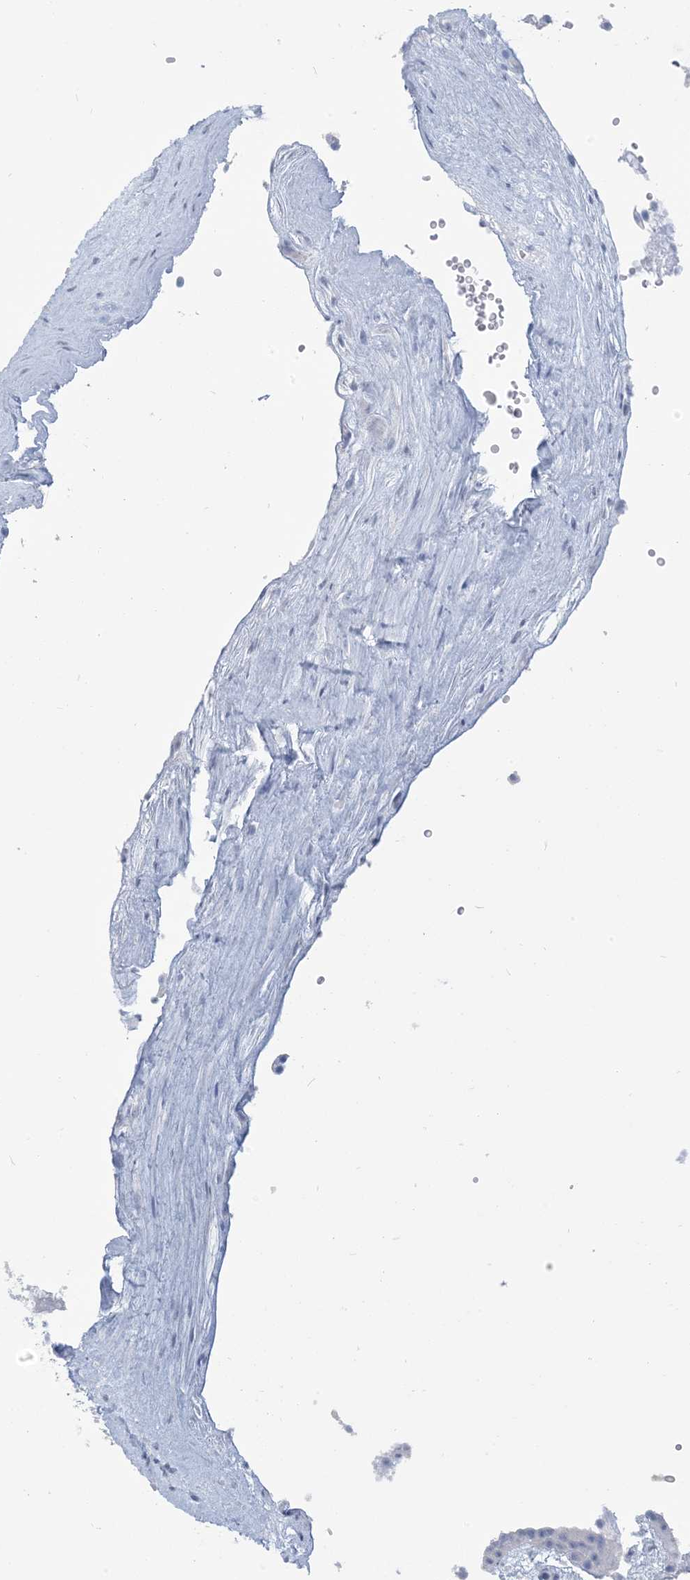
{"staining": {"intensity": "negative", "quantity": "none", "location": "none"}, "tissue": "placenta", "cell_type": "Decidual cells", "image_type": "normal", "snomed": [{"axis": "morphology", "description": "Normal tissue, NOS"}, {"axis": "topography", "description": "Placenta"}], "caption": "Placenta stained for a protein using IHC demonstrates no staining decidual cells.", "gene": "HLA", "patient": {"sex": "female", "age": 18}}